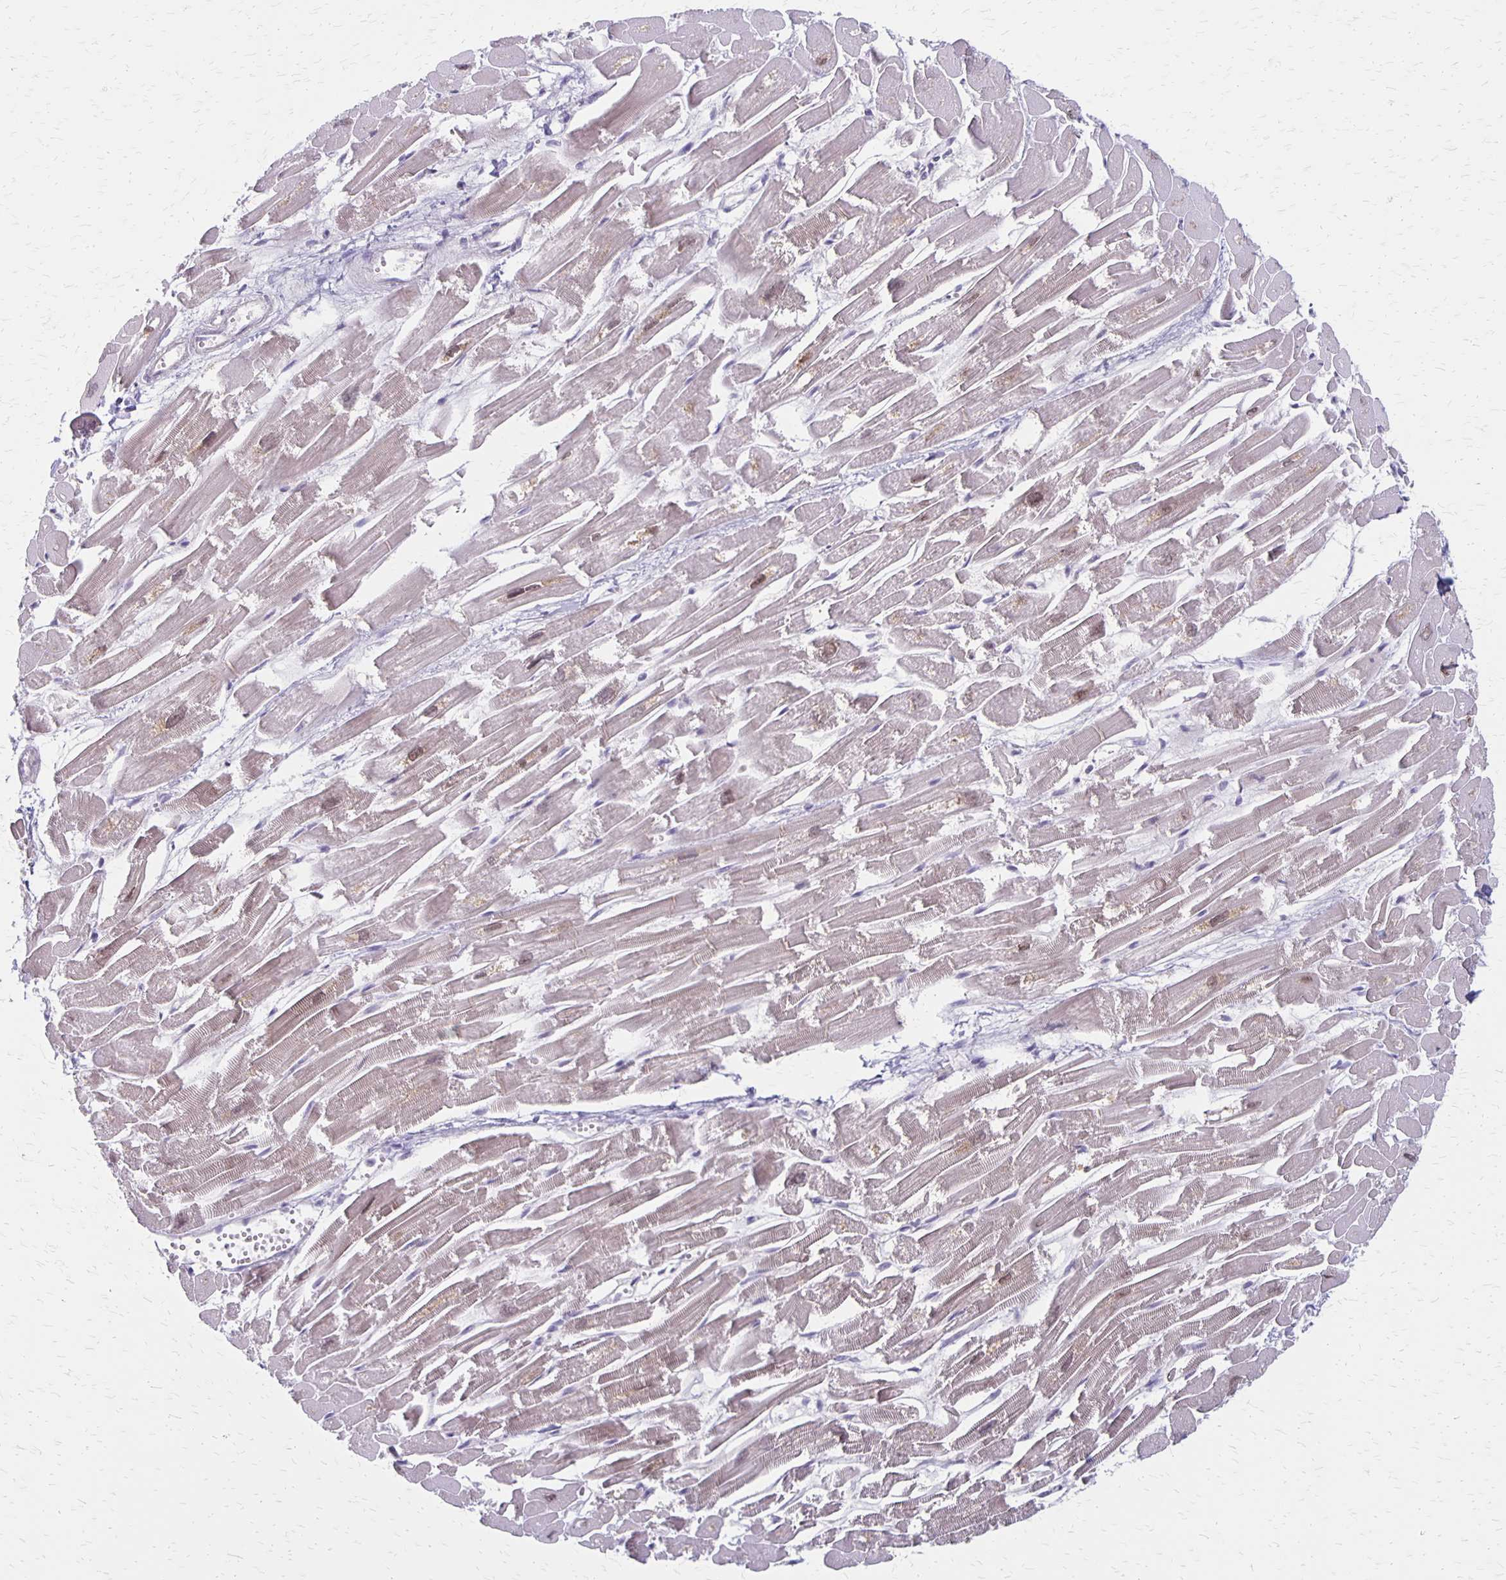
{"staining": {"intensity": "moderate", "quantity": "<25%", "location": "cytoplasmic/membranous"}, "tissue": "heart muscle", "cell_type": "Cardiomyocytes", "image_type": "normal", "snomed": [{"axis": "morphology", "description": "Normal tissue, NOS"}, {"axis": "topography", "description": "Heart"}], "caption": "Unremarkable heart muscle reveals moderate cytoplasmic/membranous staining in approximately <25% of cardiomyocytes.", "gene": "HOMER1", "patient": {"sex": "male", "age": 54}}